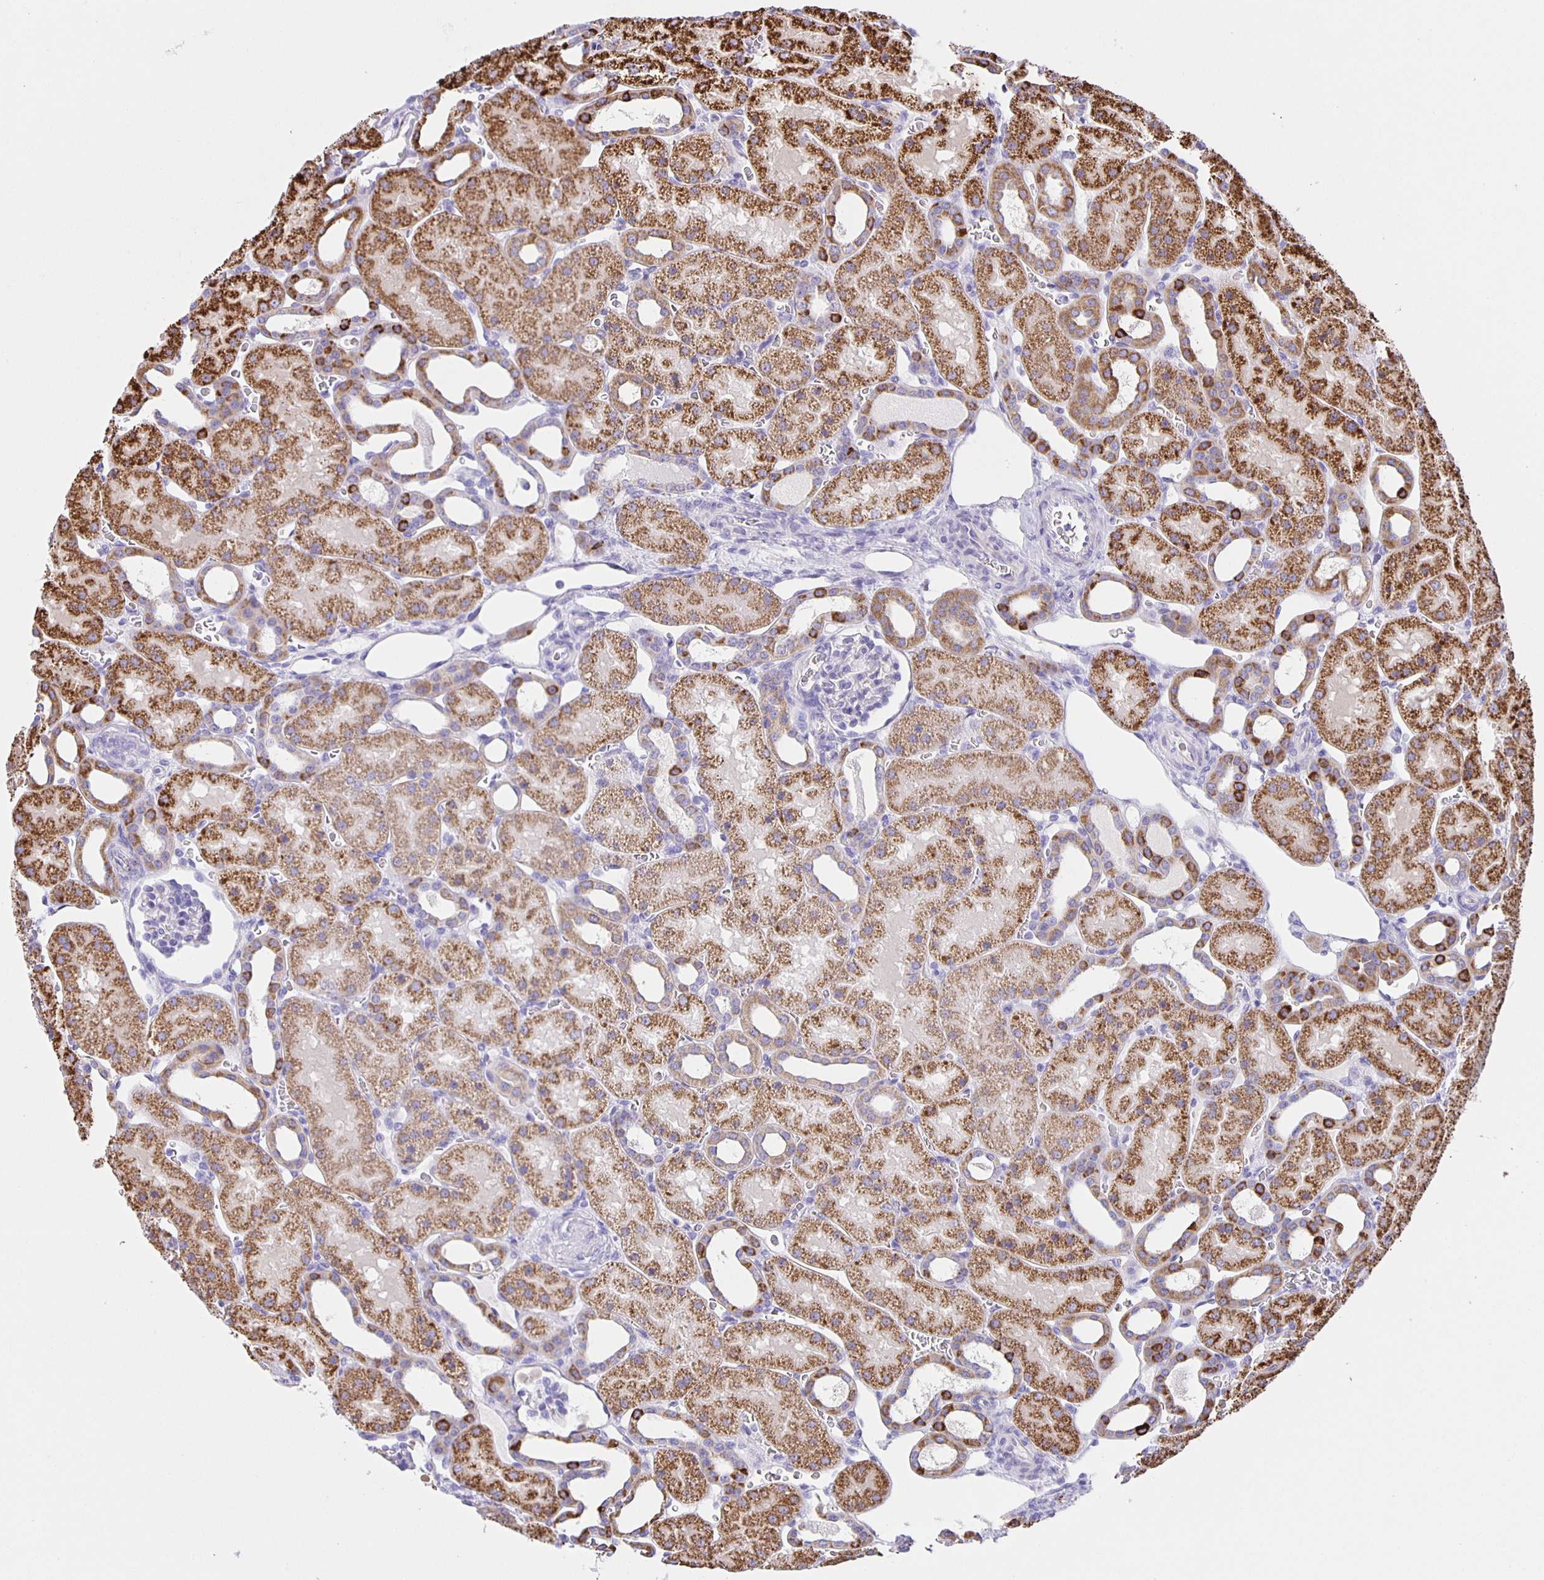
{"staining": {"intensity": "negative", "quantity": "none", "location": "none"}, "tissue": "kidney", "cell_type": "Cells in glomeruli", "image_type": "normal", "snomed": [{"axis": "morphology", "description": "Normal tissue, NOS"}, {"axis": "topography", "description": "Kidney"}], "caption": "Immunohistochemical staining of unremarkable kidney reveals no significant expression in cells in glomeruli.", "gene": "JMJD4", "patient": {"sex": "male", "age": 2}}